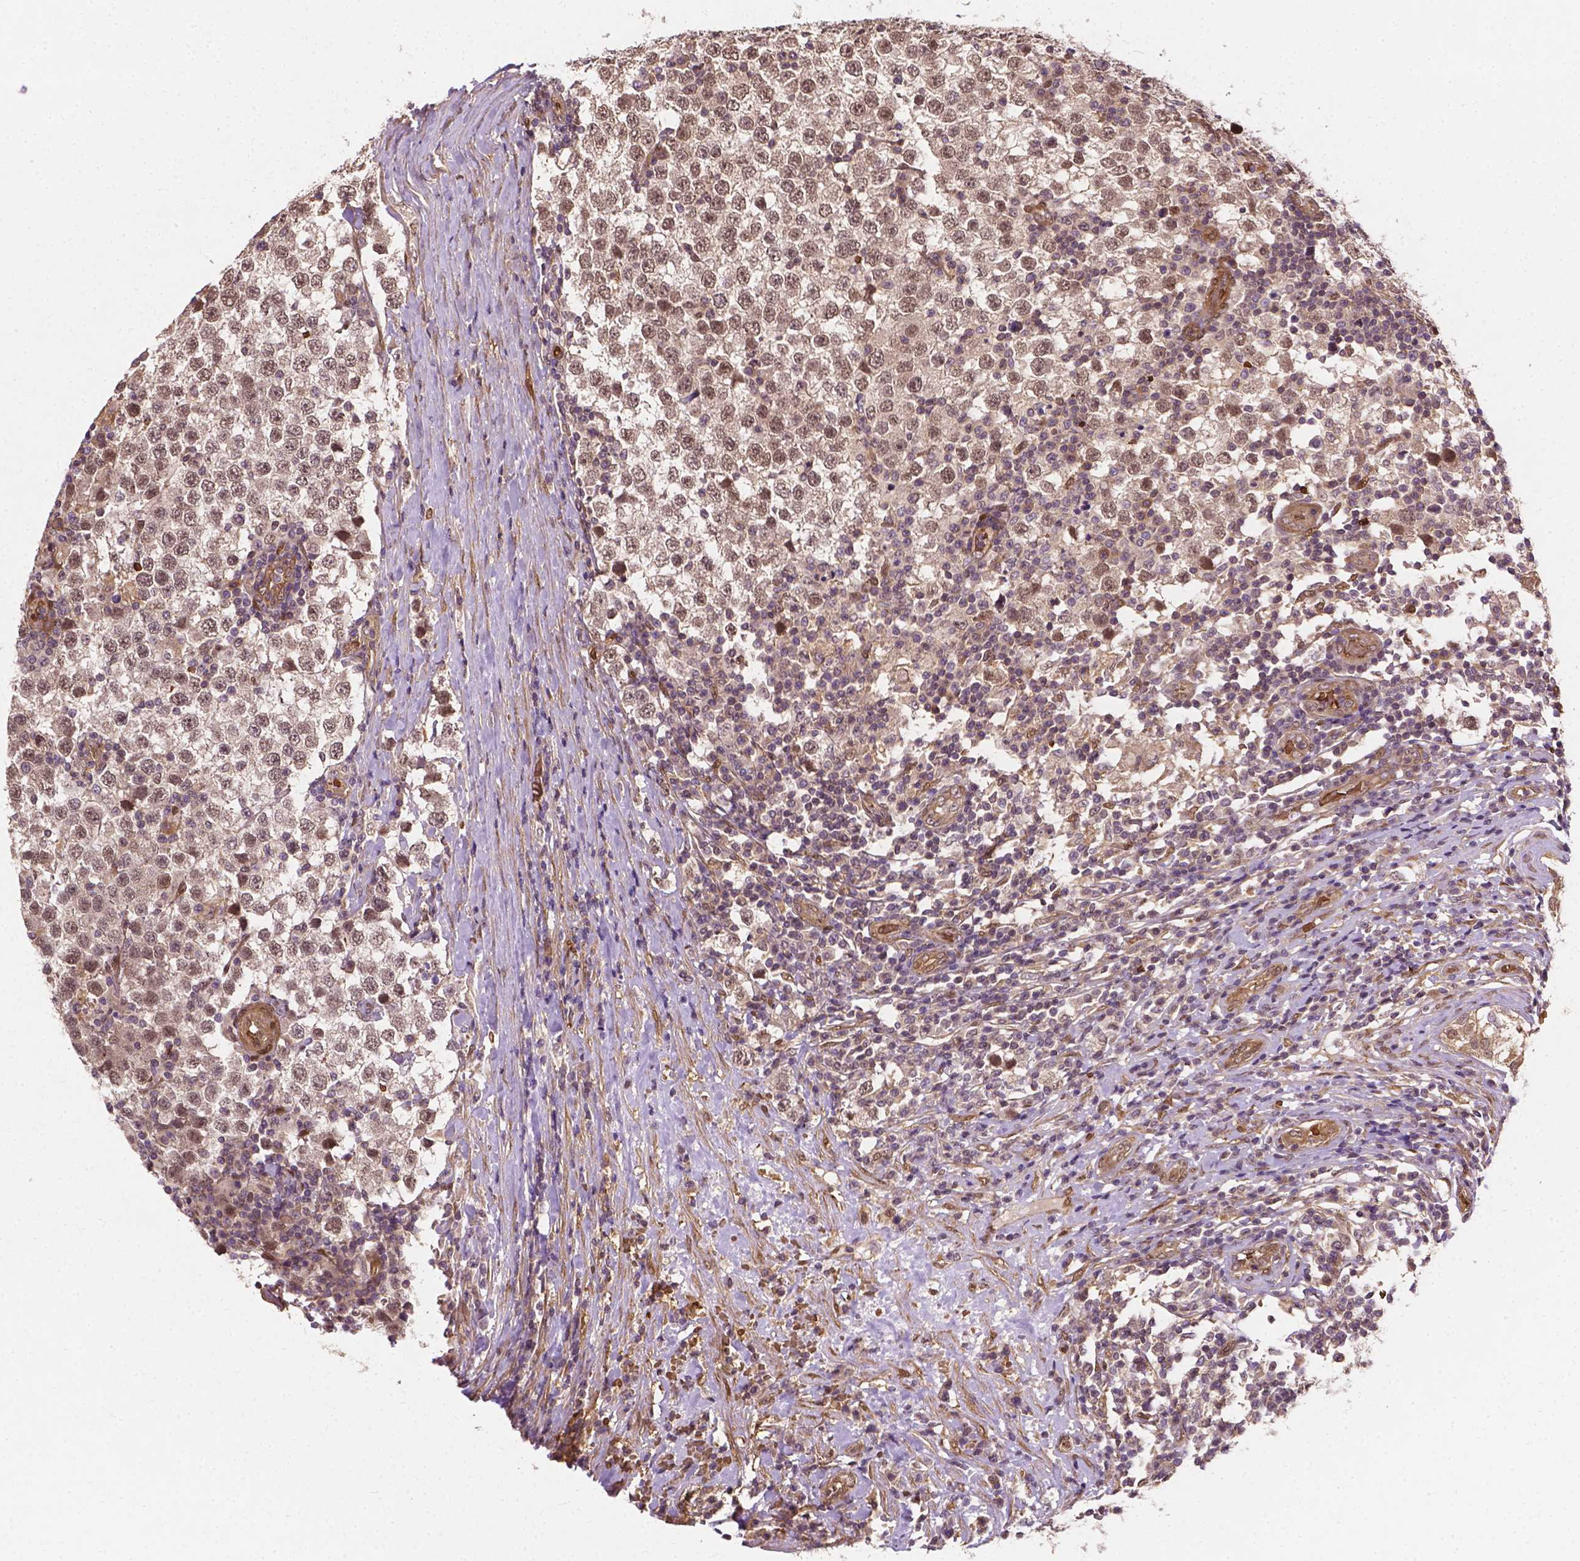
{"staining": {"intensity": "weak", "quantity": ">75%", "location": "nuclear"}, "tissue": "testis cancer", "cell_type": "Tumor cells", "image_type": "cancer", "snomed": [{"axis": "morphology", "description": "Seminoma, NOS"}, {"axis": "topography", "description": "Testis"}], "caption": "The histopathology image displays staining of testis cancer, revealing weak nuclear protein expression (brown color) within tumor cells.", "gene": "YAP1", "patient": {"sex": "male", "age": 34}}